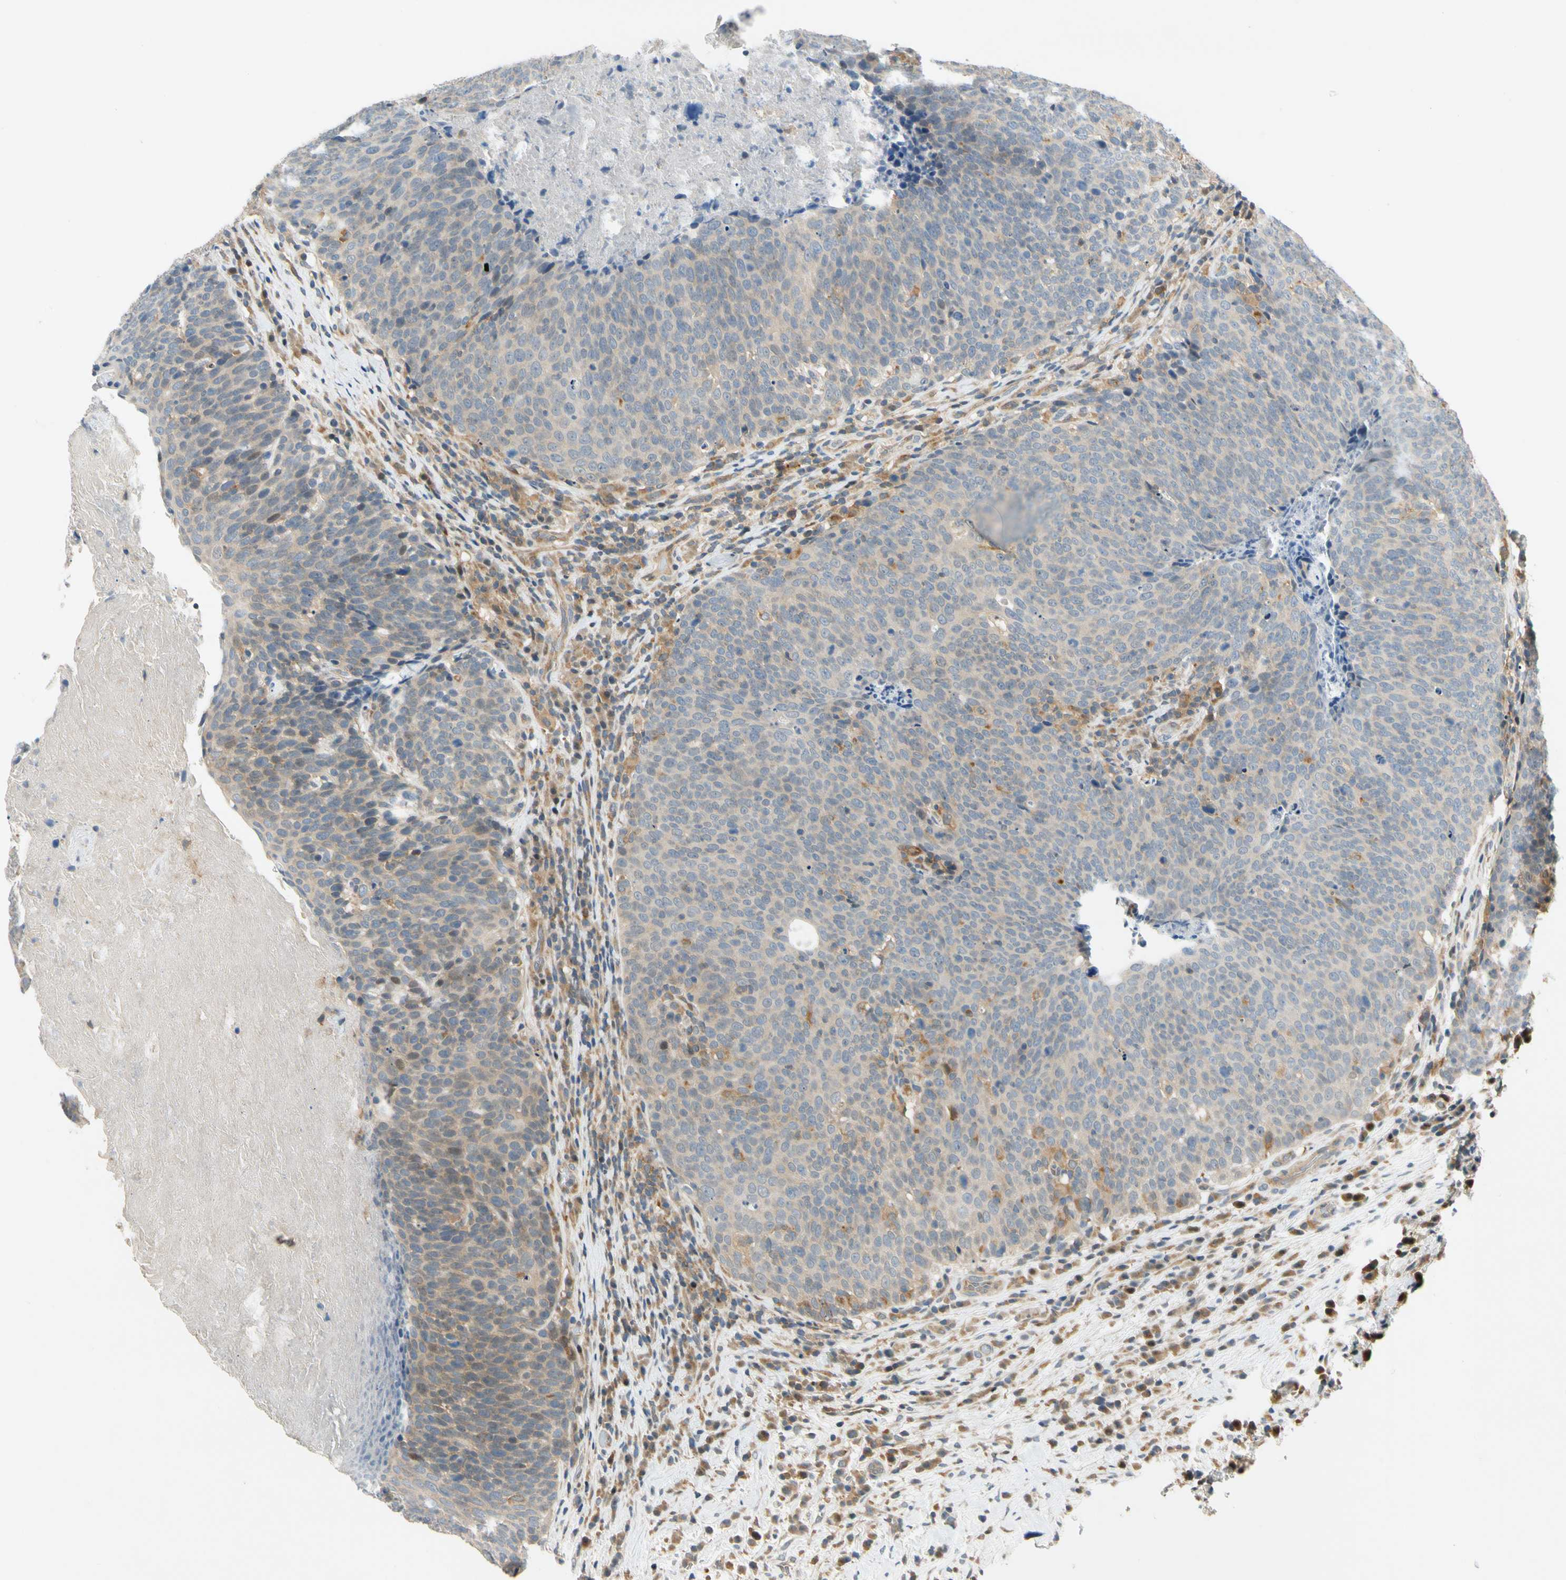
{"staining": {"intensity": "weak", "quantity": "<25%", "location": "cytoplasmic/membranous"}, "tissue": "head and neck cancer", "cell_type": "Tumor cells", "image_type": "cancer", "snomed": [{"axis": "morphology", "description": "Squamous cell carcinoma, NOS"}, {"axis": "morphology", "description": "Squamous cell carcinoma, metastatic, NOS"}, {"axis": "topography", "description": "Lymph node"}, {"axis": "topography", "description": "Head-Neck"}], "caption": "DAB immunohistochemical staining of head and neck cancer (squamous cell carcinoma) demonstrates no significant positivity in tumor cells. (Immunohistochemistry (ihc), brightfield microscopy, high magnification).", "gene": "GATD1", "patient": {"sex": "male", "age": 62}}